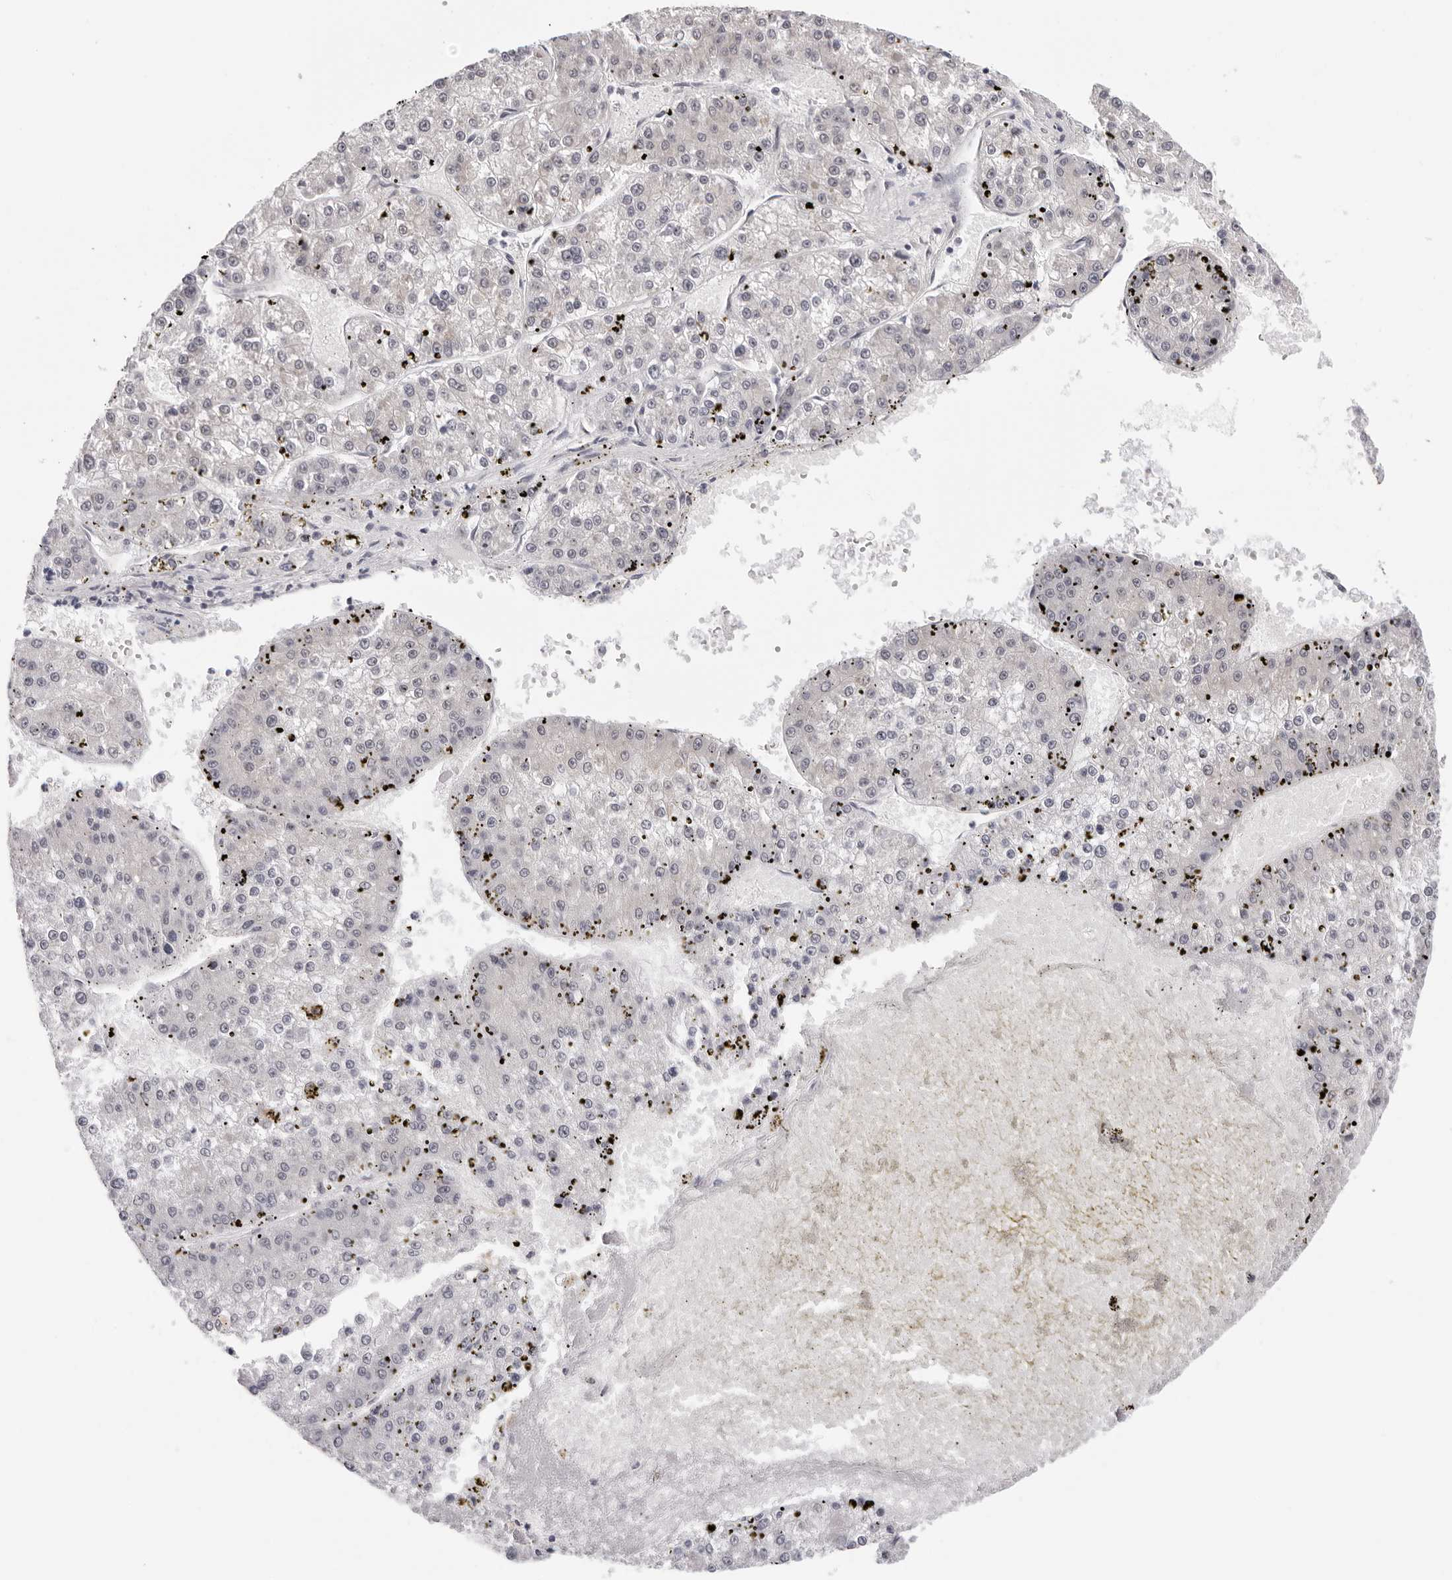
{"staining": {"intensity": "negative", "quantity": "none", "location": "none"}, "tissue": "liver cancer", "cell_type": "Tumor cells", "image_type": "cancer", "snomed": [{"axis": "morphology", "description": "Carcinoma, Hepatocellular, NOS"}, {"axis": "topography", "description": "Liver"}], "caption": "Photomicrograph shows no protein expression in tumor cells of liver cancer tissue. (DAB (3,3'-diaminobenzidine) IHC visualized using brightfield microscopy, high magnification).", "gene": "PRUNE1", "patient": {"sex": "female", "age": 73}}